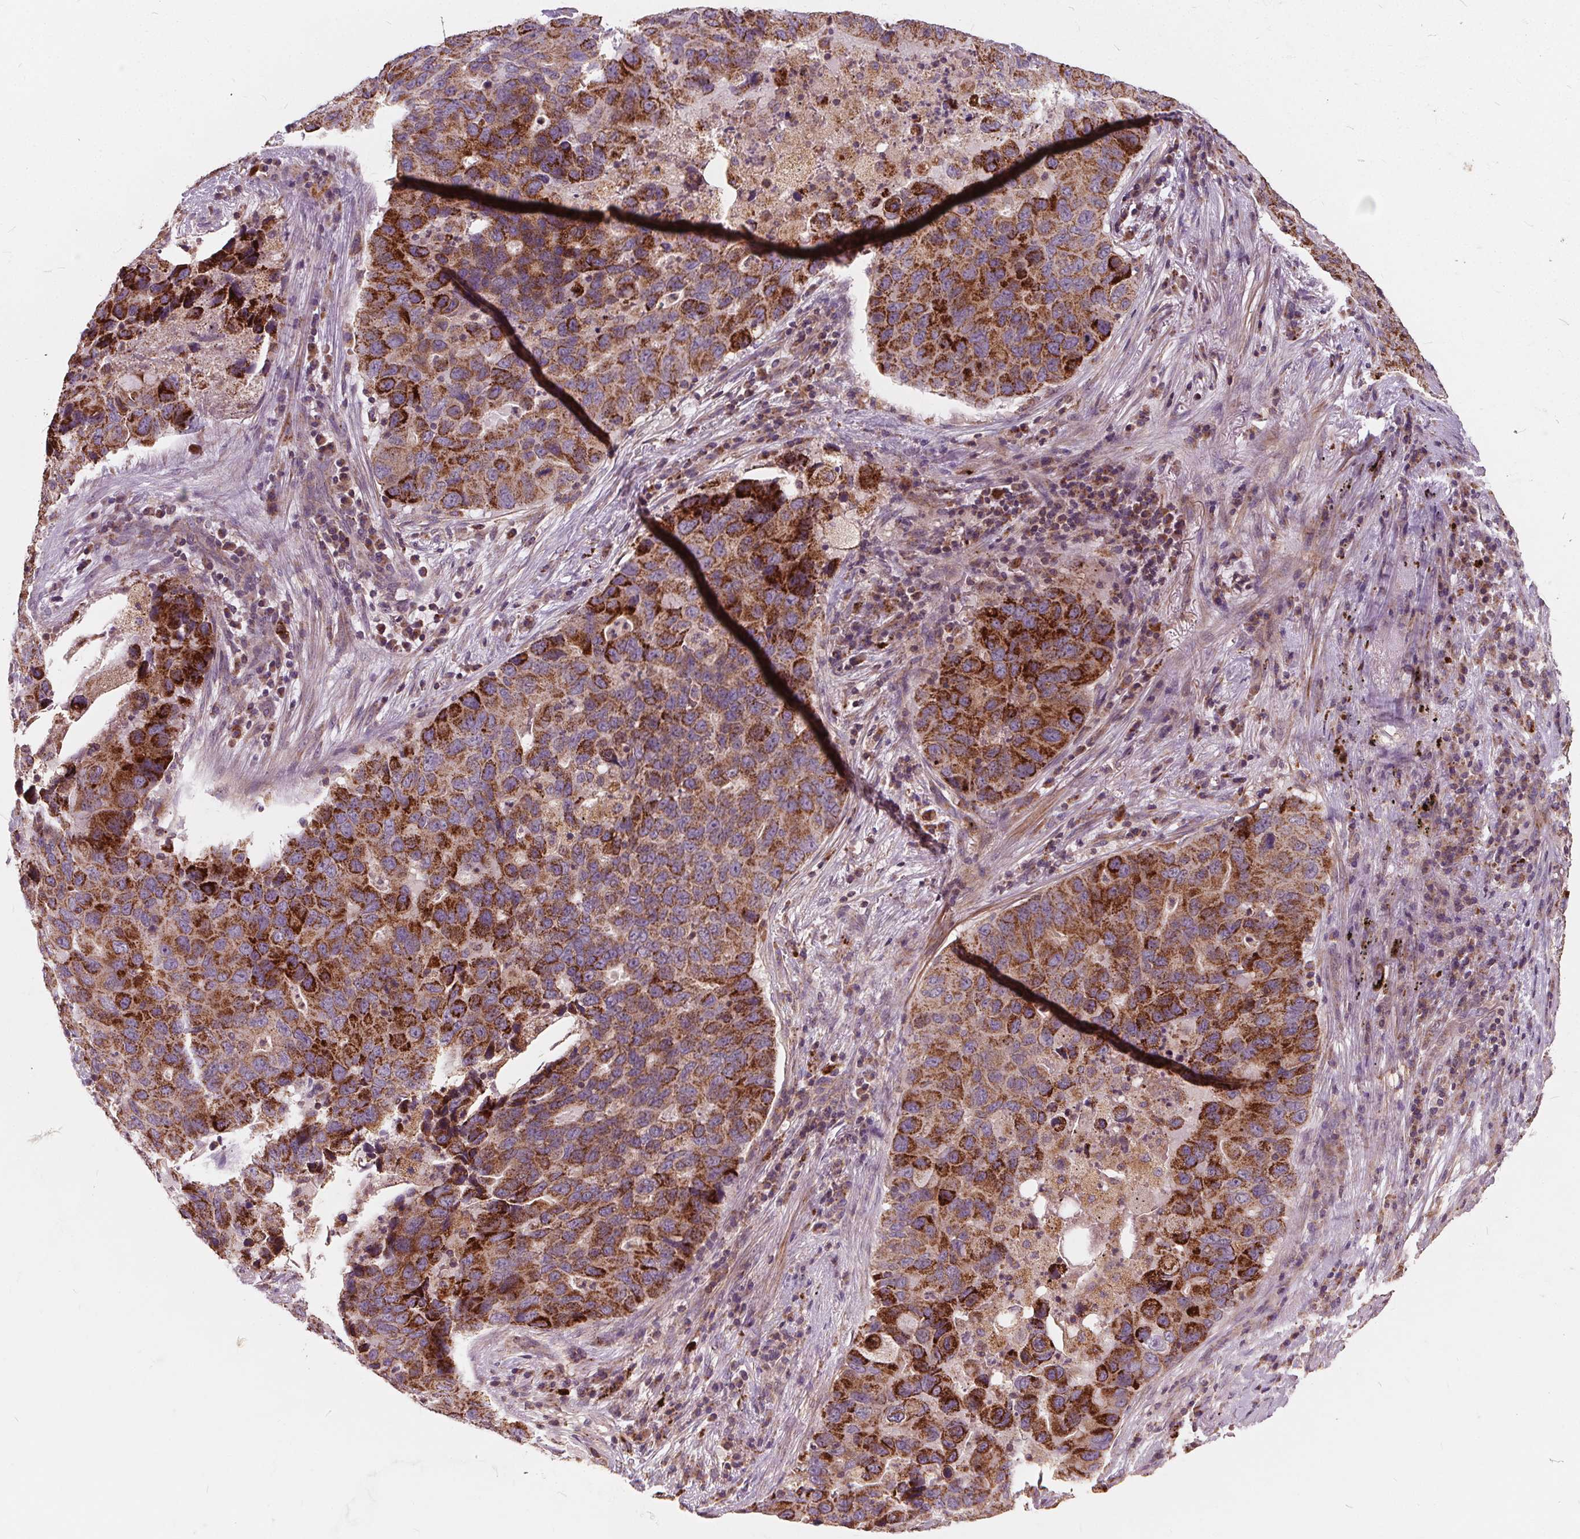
{"staining": {"intensity": "moderate", "quantity": "25%-75%", "location": "cytoplasmic/membranous"}, "tissue": "lung cancer", "cell_type": "Tumor cells", "image_type": "cancer", "snomed": [{"axis": "morphology", "description": "Adenocarcinoma, NOS"}, {"axis": "morphology", "description": "Adenocarcinoma, metastatic, NOS"}, {"axis": "topography", "description": "Lymph node"}, {"axis": "topography", "description": "Lung"}], "caption": "Immunohistochemistry (IHC) of human lung cancer reveals medium levels of moderate cytoplasmic/membranous positivity in approximately 25%-75% of tumor cells.", "gene": "ORAI2", "patient": {"sex": "female", "age": 54}}